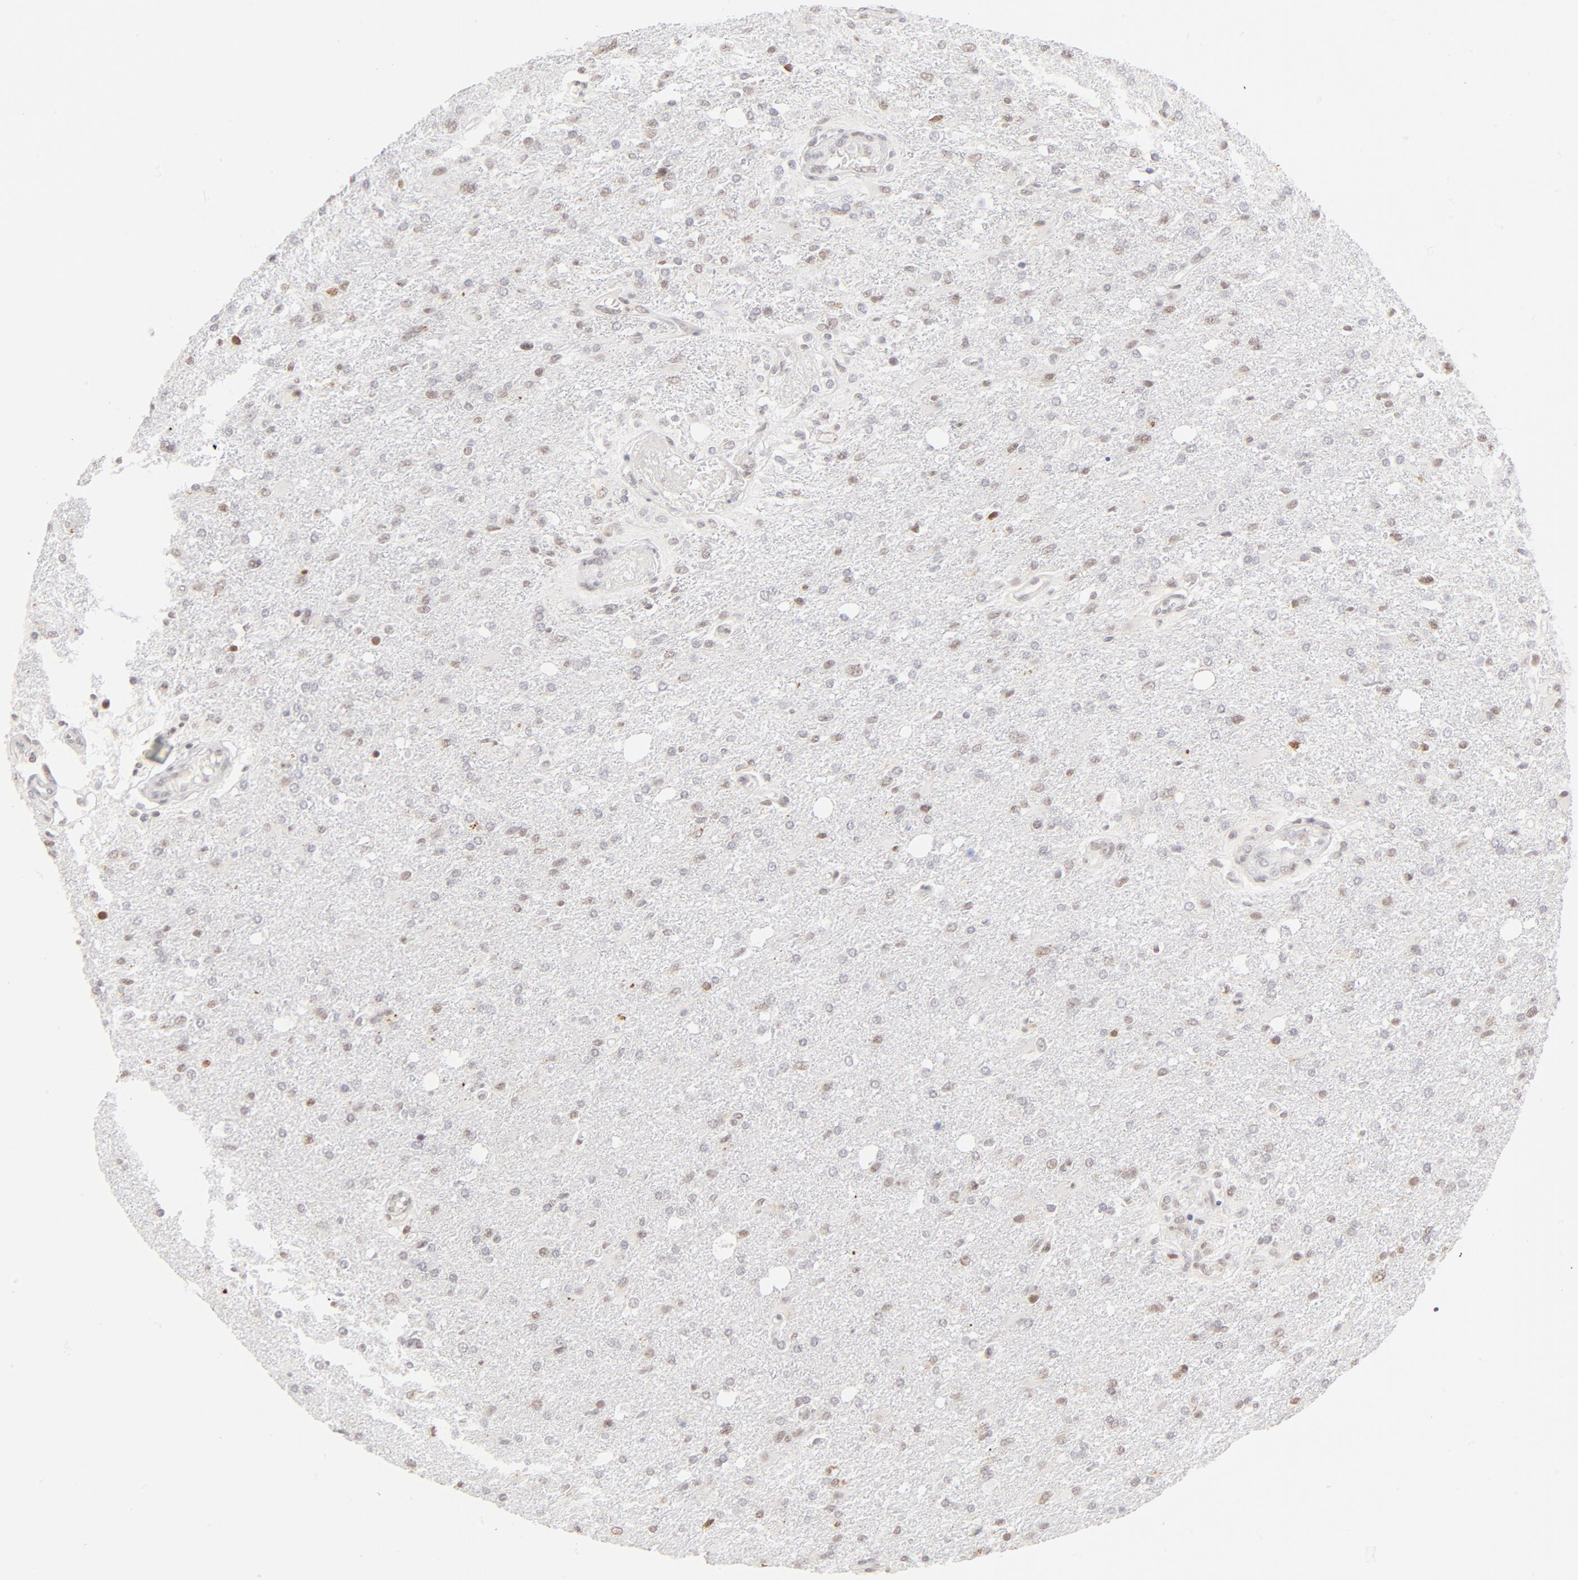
{"staining": {"intensity": "weak", "quantity": "<25%", "location": "nuclear"}, "tissue": "glioma", "cell_type": "Tumor cells", "image_type": "cancer", "snomed": [{"axis": "morphology", "description": "Glioma, malignant, High grade"}, {"axis": "topography", "description": "Cerebral cortex"}], "caption": "Tumor cells are negative for brown protein staining in high-grade glioma (malignant).", "gene": "PBX1", "patient": {"sex": "male", "age": 76}}